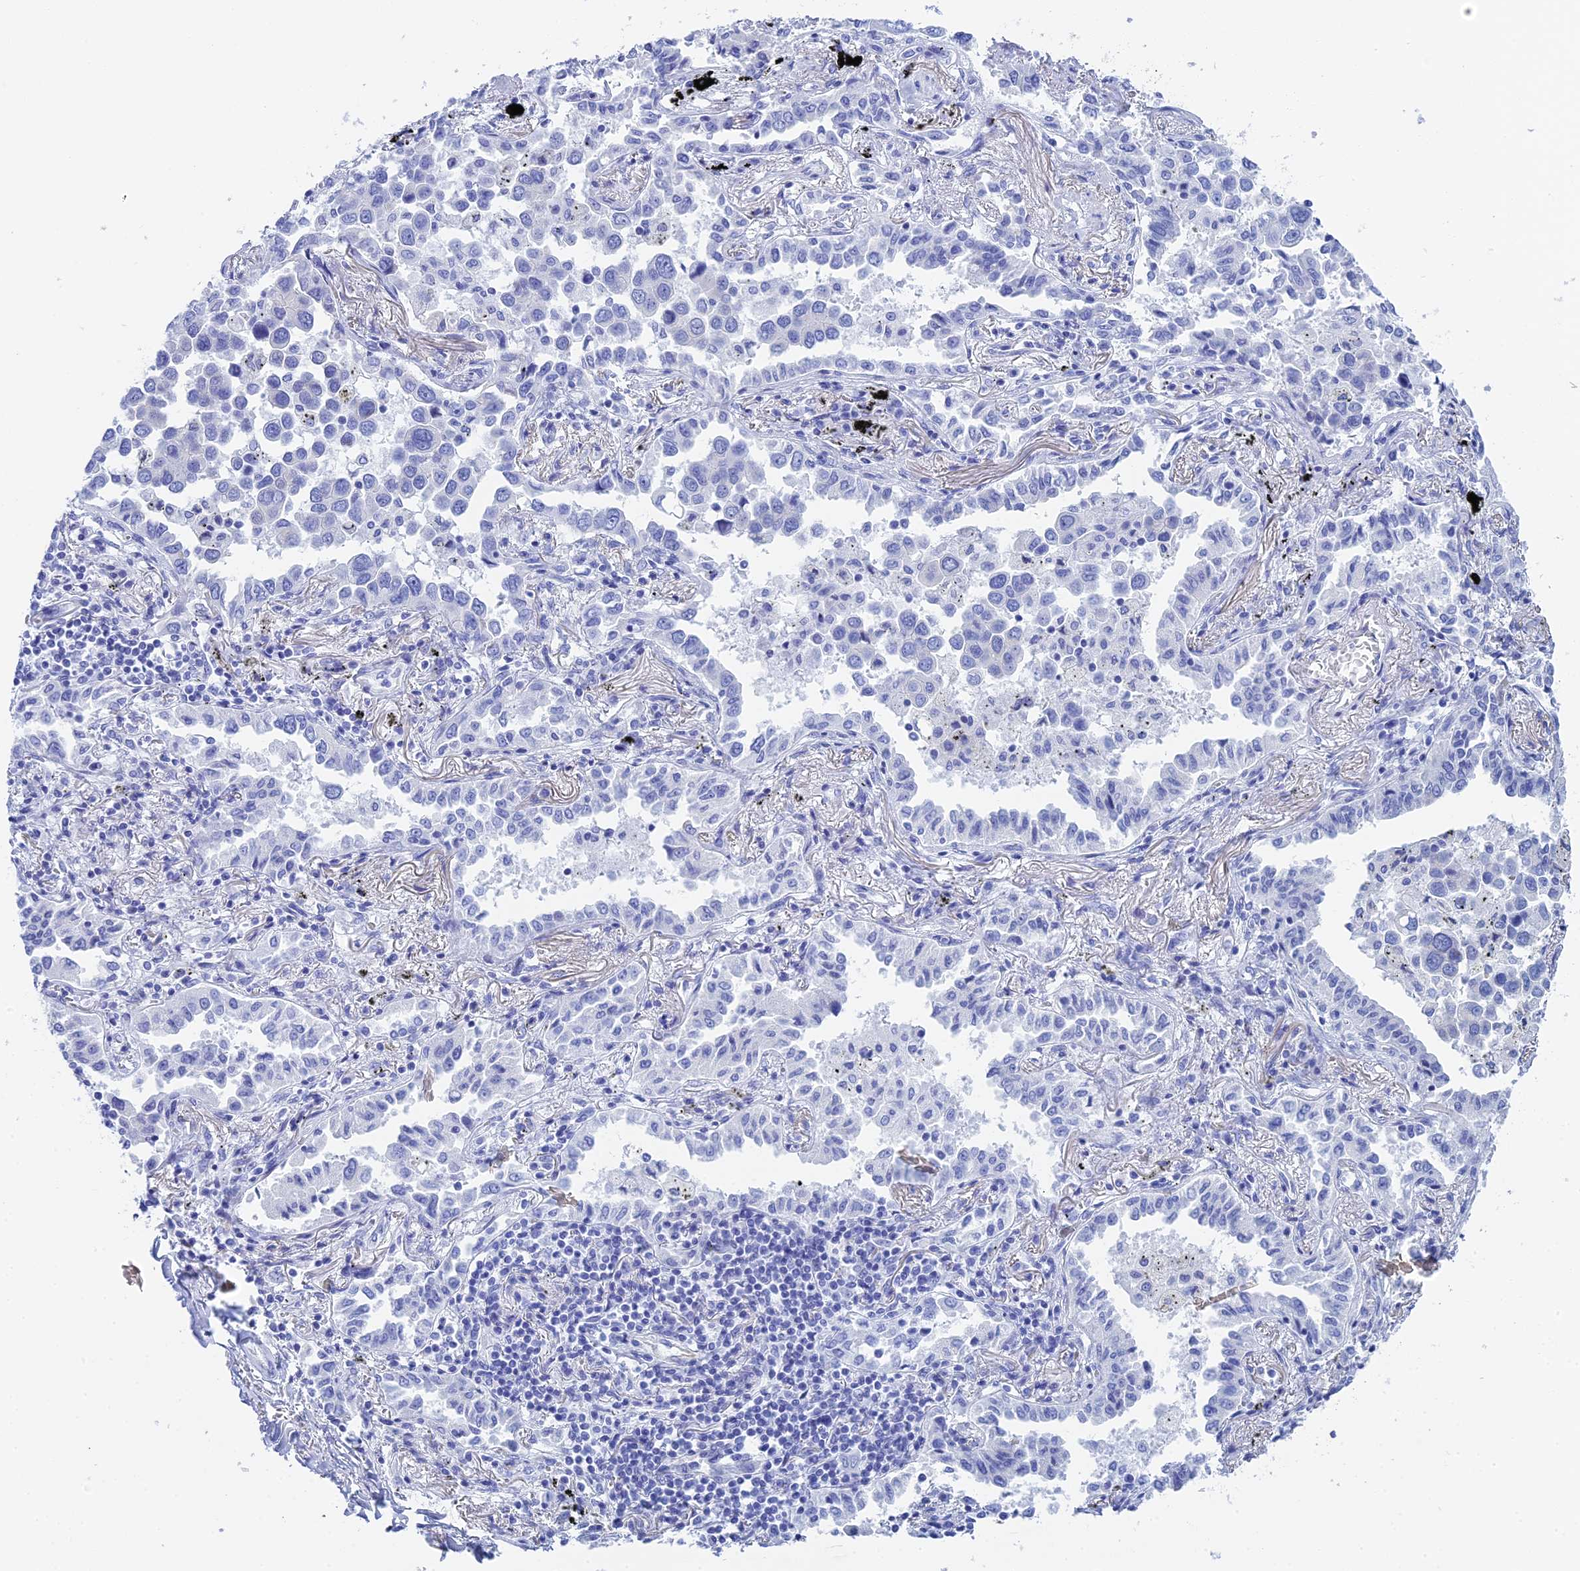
{"staining": {"intensity": "negative", "quantity": "none", "location": "none"}, "tissue": "lung cancer", "cell_type": "Tumor cells", "image_type": "cancer", "snomed": [{"axis": "morphology", "description": "Adenocarcinoma, NOS"}, {"axis": "topography", "description": "Lung"}], "caption": "Immunohistochemical staining of lung cancer (adenocarcinoma) displays no significant staining in tumor cells.", "gene": "TEX101", "patient": {"sex": "male", "age": 67}}